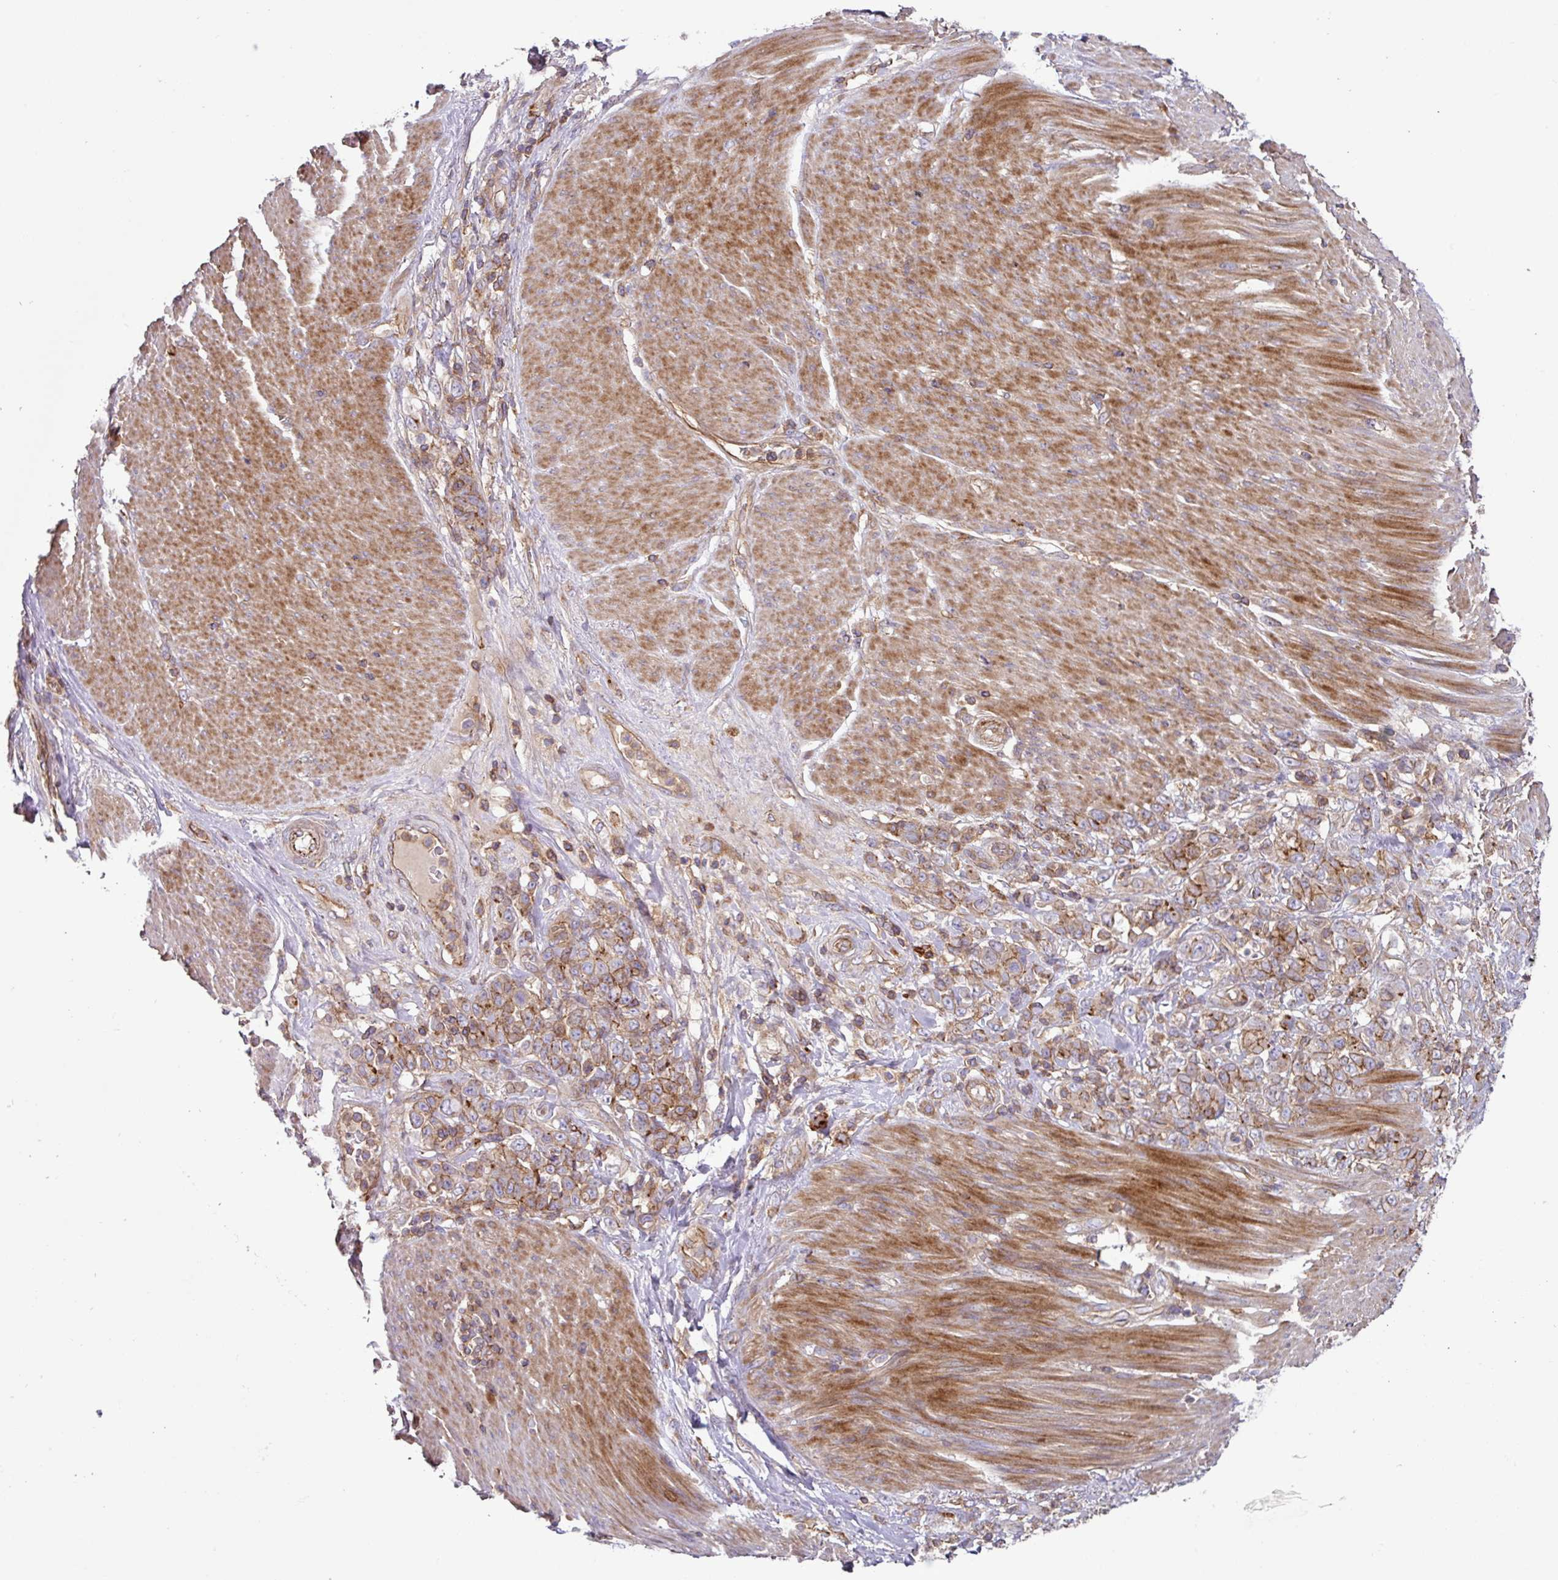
{"staining": {"intensity": "moderate", "quantity": "25%-75%", "location": "cytoplasmic/membranous"}, "tissue": "stomach cancer", "cell_type": "Tumor cells", "image_type": "cancer", "snomed": [{"axis": "morphology", "description": "Adenocarcinoma, NOS"}, {"axis": "topography", "description": "Stomach"}], "caption": "Immunohistochemistry (DAB (3,3'-diaminobenzidine)) staining of human stomach cancer (adenocarcinoma) demonstrates moderate cytoplasmic/membranous protein staining in about 25%-75% of tumor cells. (Brightfield microscopy of DAB IHC at high magnification).", "gene": "RIC1", "patient": {"sex": "female", "age": 79}}